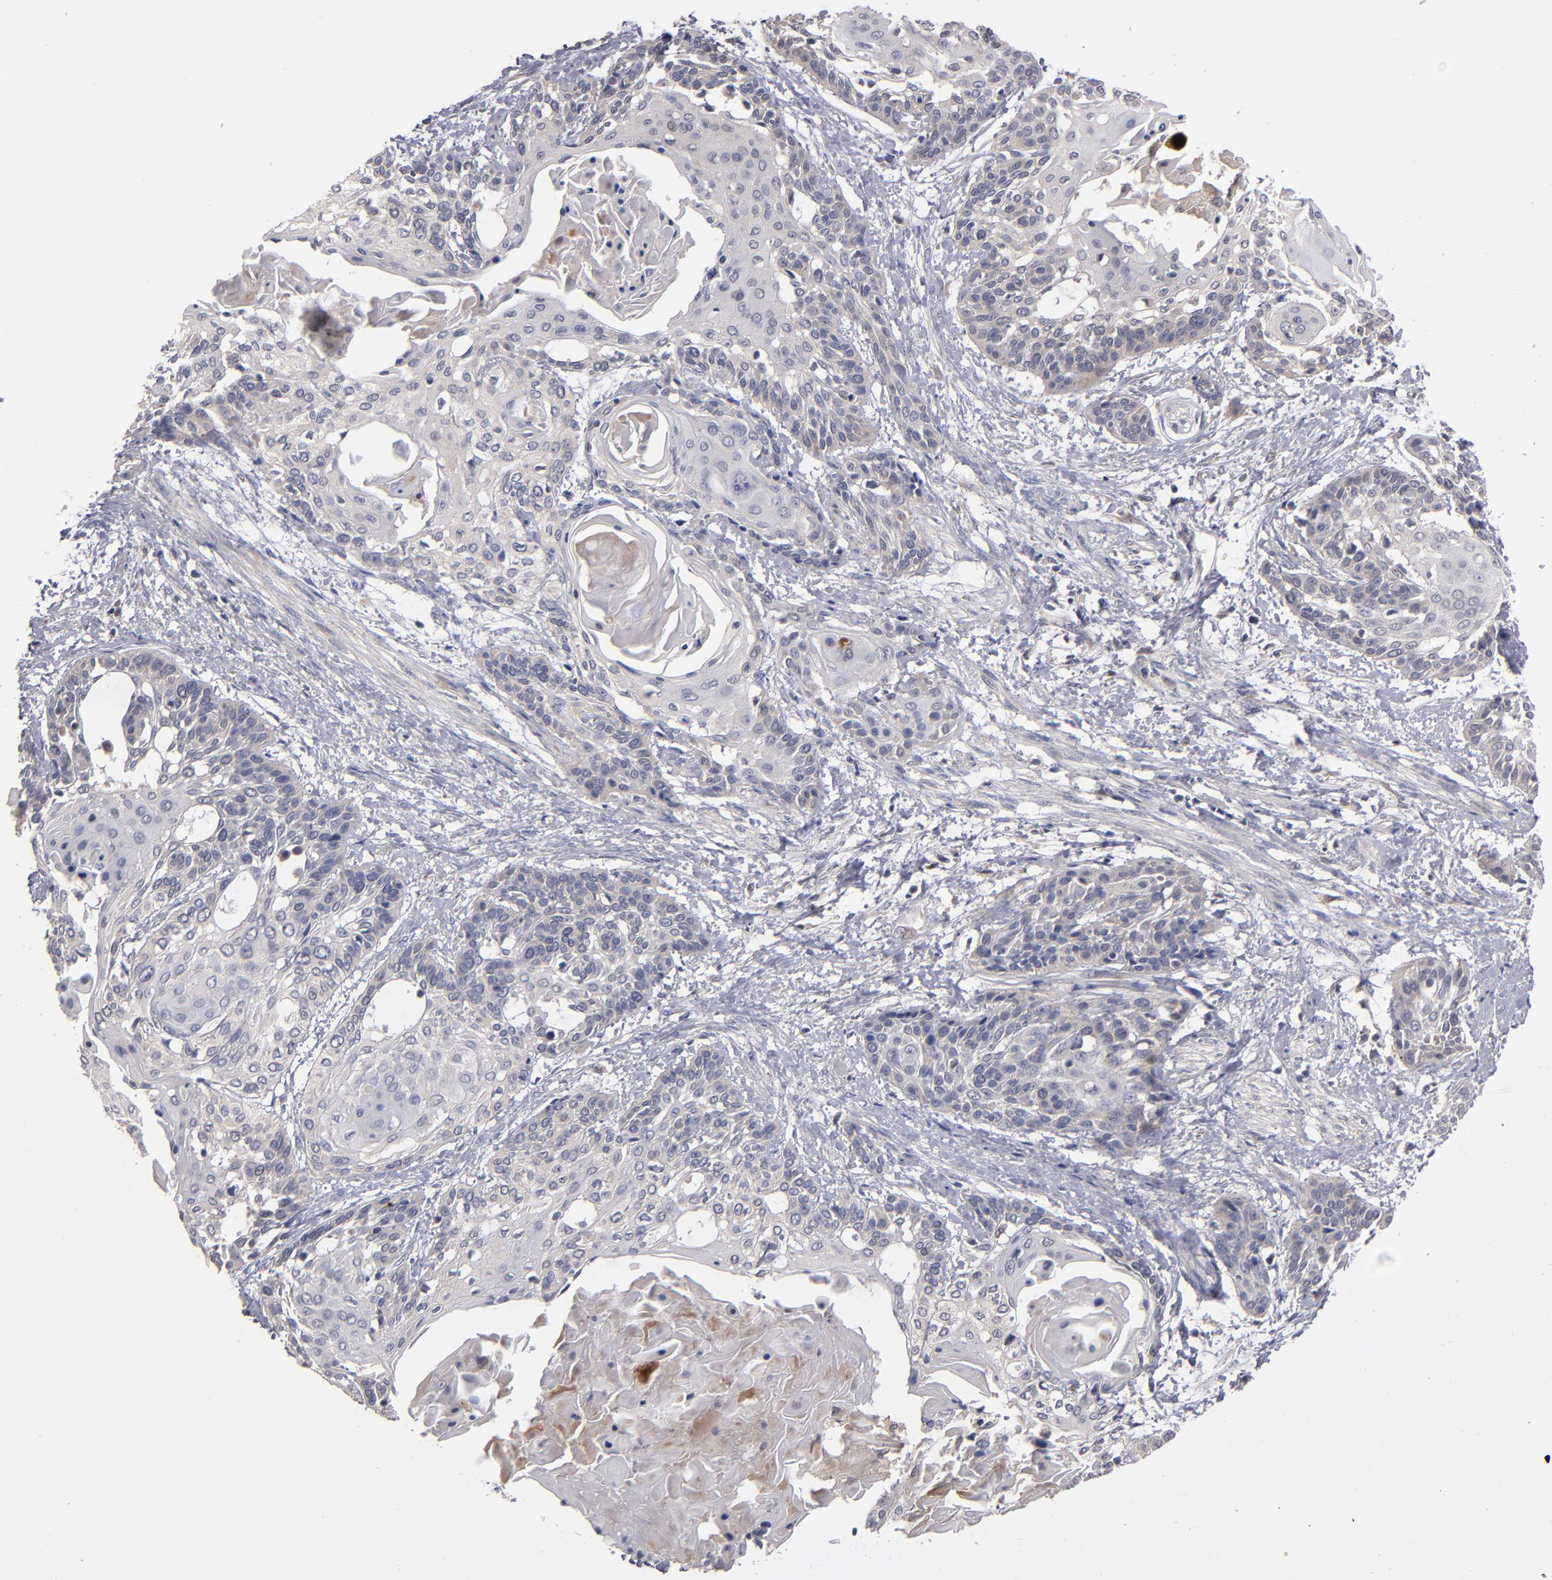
{"staining": {"intensity": "weak", "quantity": "<25%", "location": "cytoplasmic/membranous"}, "tissue": "cervical cancer", "cell_type": "Tumor cells", "image_type": "cancer", "snomed": [{"axis": "morphology", "description": "Squamous cell carcinoma, NOS"}, {"axis": "topography", "description": "Cervix"}], "caption": "Immunohistochemical staining of squamous cell carcinoma (cervical) reveals no significant positivity in tumor cells.", "gene": "EXD2", "patient": {"sex": "female", "age": 57}}